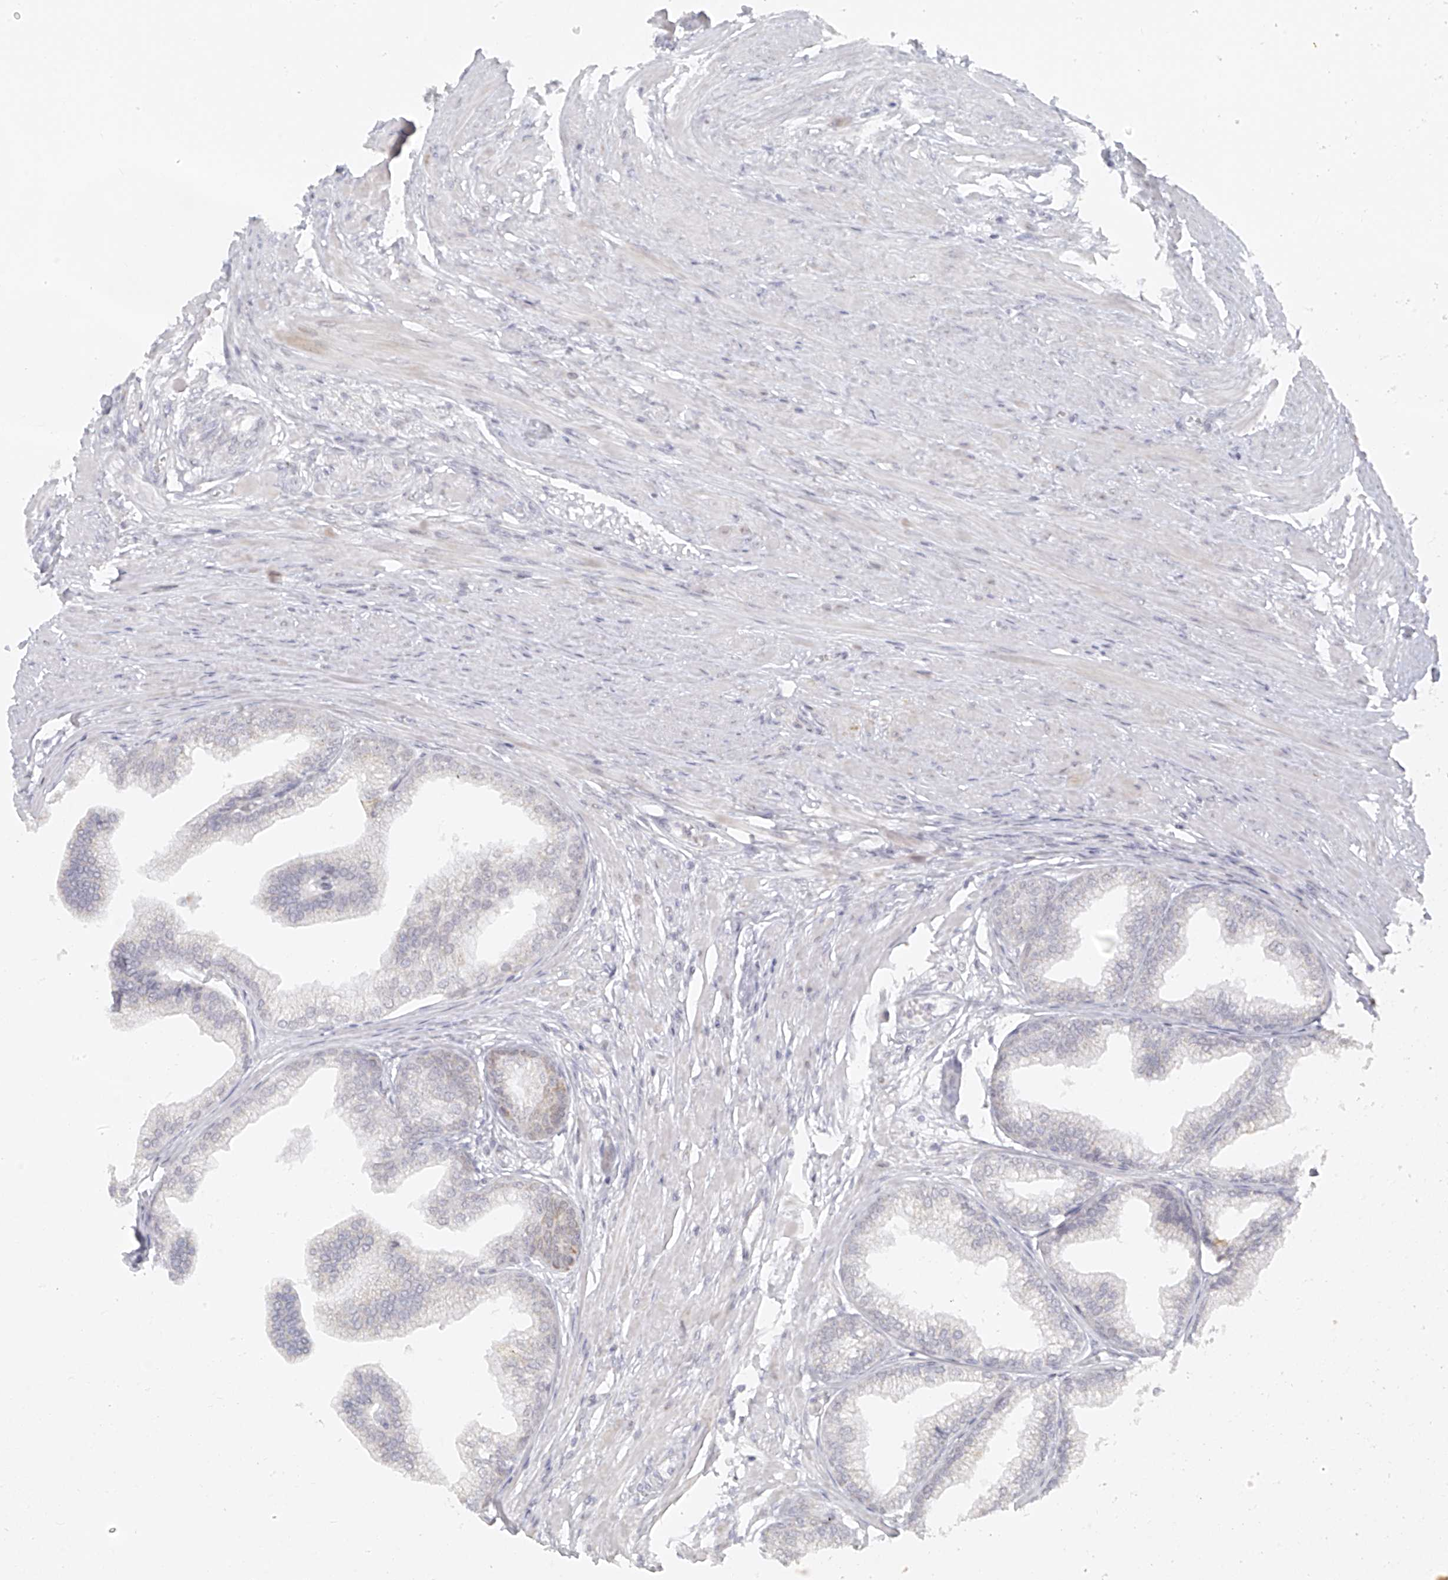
{"staining": {"intensity": "weak", "quantity": "<25%", "location": "cytoplasmic/membranous"}, "tissue": "prostate", "cell_type": "Glandular cells", "image_type": "normal", "snomed": [{"axis": "morphology", "description": "Normal tissue, NOS"}, {"axis": "morphology", "description": "Urothelial carcinoma, Low grade"}, {"axis": "topography", "description": "Urinary bladder"}, {"axis": "topography", "description": "Prostate"}], "caption": "An IHC histopathology image of unremarkable prostate is shown. There is no staining in glandular cells of prostate.", "gene": "DYRK1B", "patient": {"sex": "male", "age": 60}}